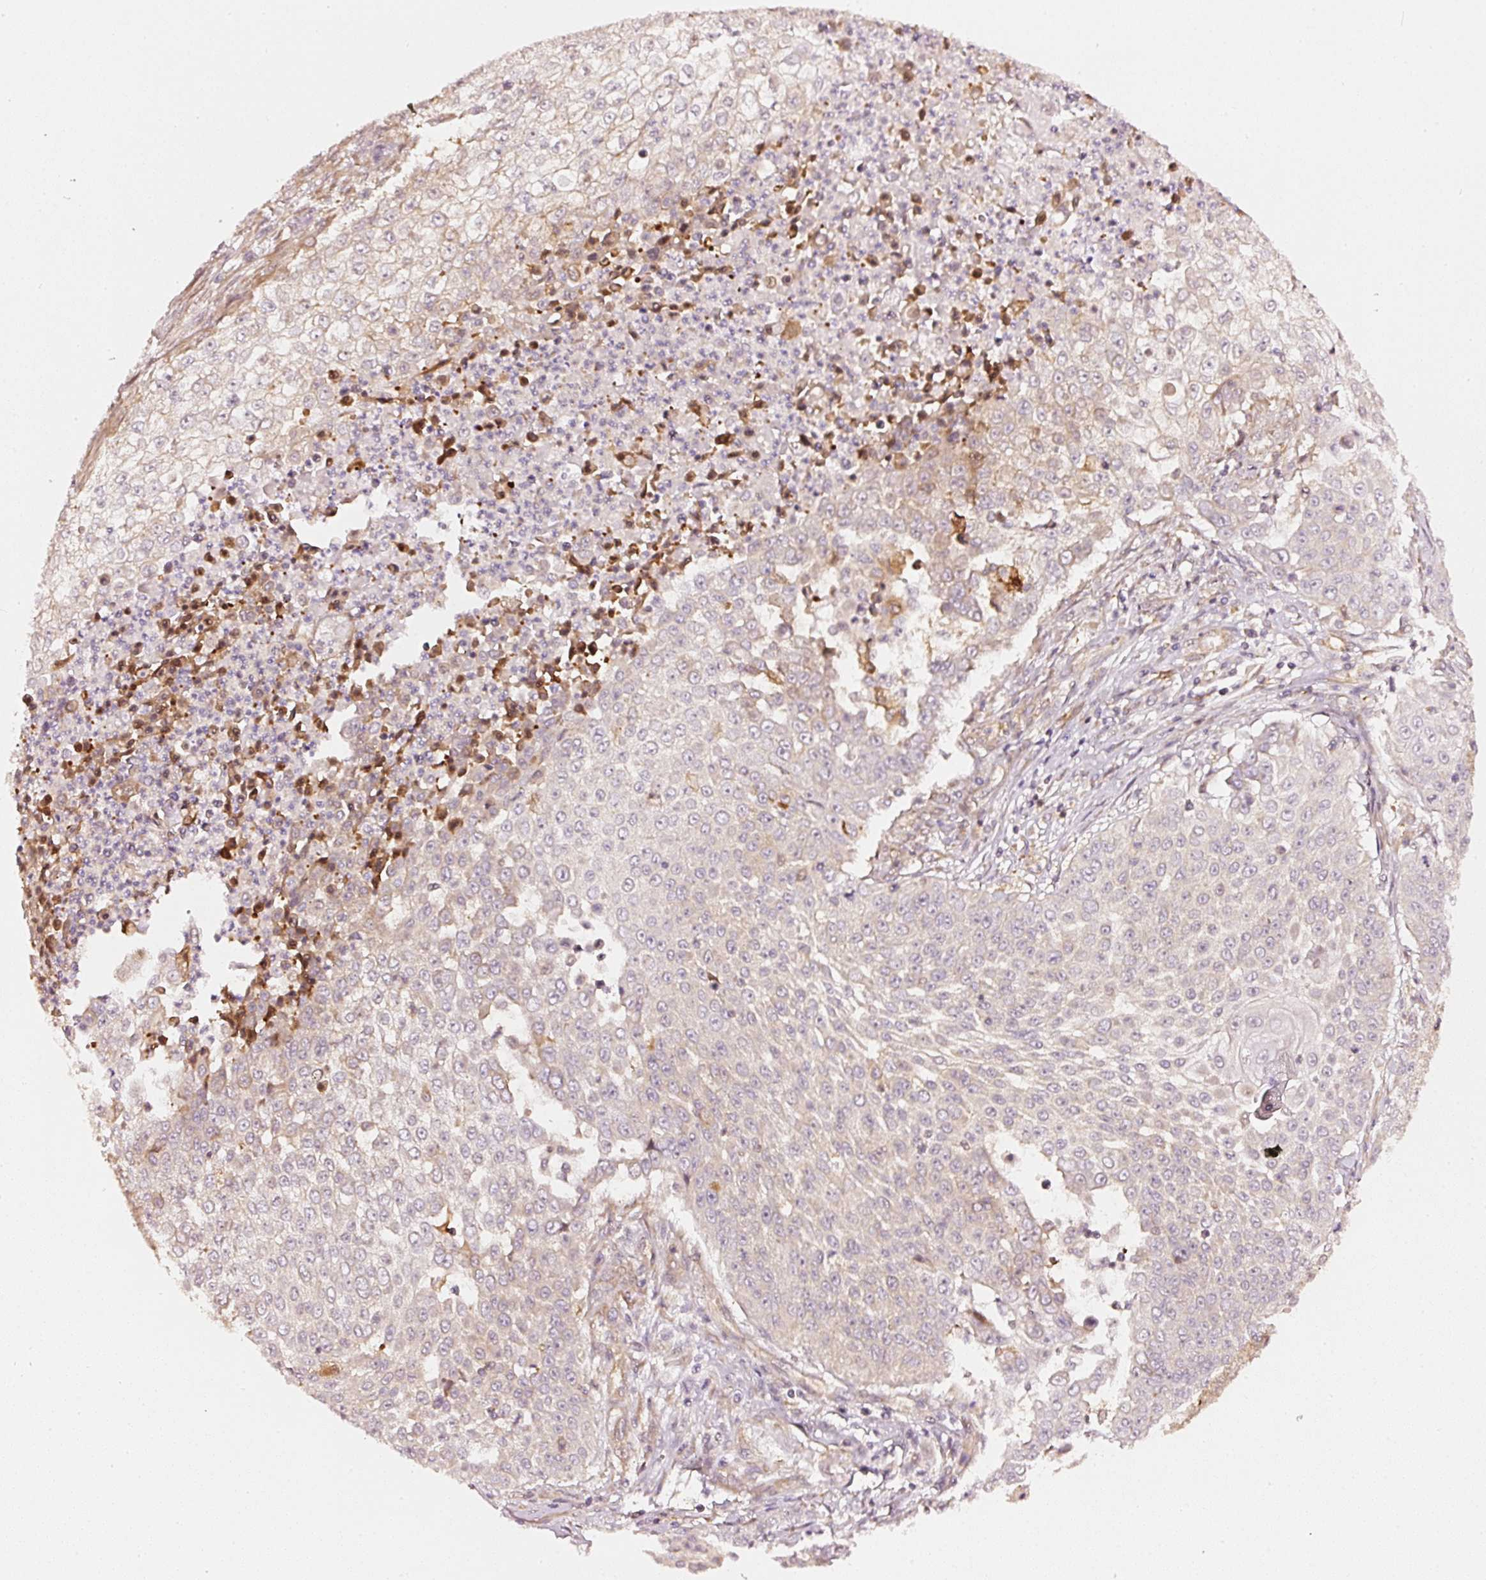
{"staining": {"intensity": "moderate", "quantity": "25%-75%", "location": "cytoplasmic/membranous"}, "tissue": "skin cancer", "cell_type": "Tumor cells", "image_type": "cancer", "snomed": [{"axis": "morphology", "description": "Squamous cell carcinoma, NOS"}, {"axis": "topography", "description": "Skin"}], "caption": "Skin cancer (squamous cell carcinoma) stained with a brown dye demonstrates moderate cytoplasmic/membranous positive positivity in about 25%-75% of tumor cells.", "gene": "ASMTL", "patient": {"sex": "male", "age": 24}}